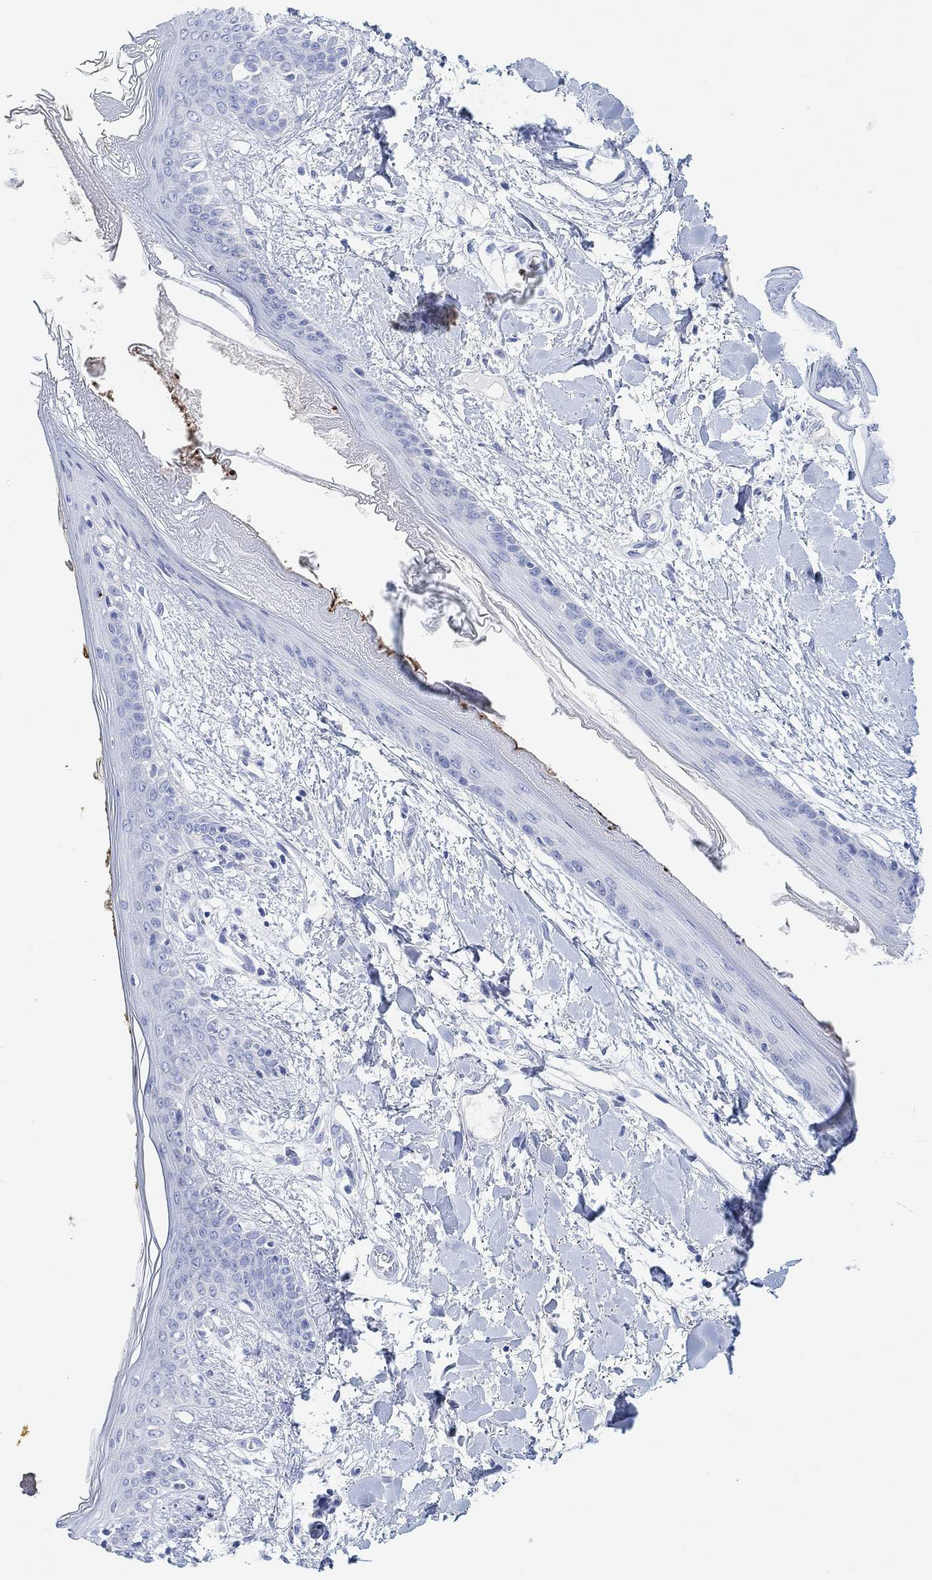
{"staining": {"intensity": "negative", "quantity": "none", "location": "none"}, "tissue": "skin", "cell_type": "Fibroblasts", "image_type": "normal", "snomed": [{"axis": "morphology", "description": "Normal tissue, NOS"}, {"axis": "topography", "description": "Skin"}], "caption": "The IHC histopathology image has no significant positivity in fibroblasts of skin.", "gene": "CALCA", "patient": {"sex": "female", "age": 34}}